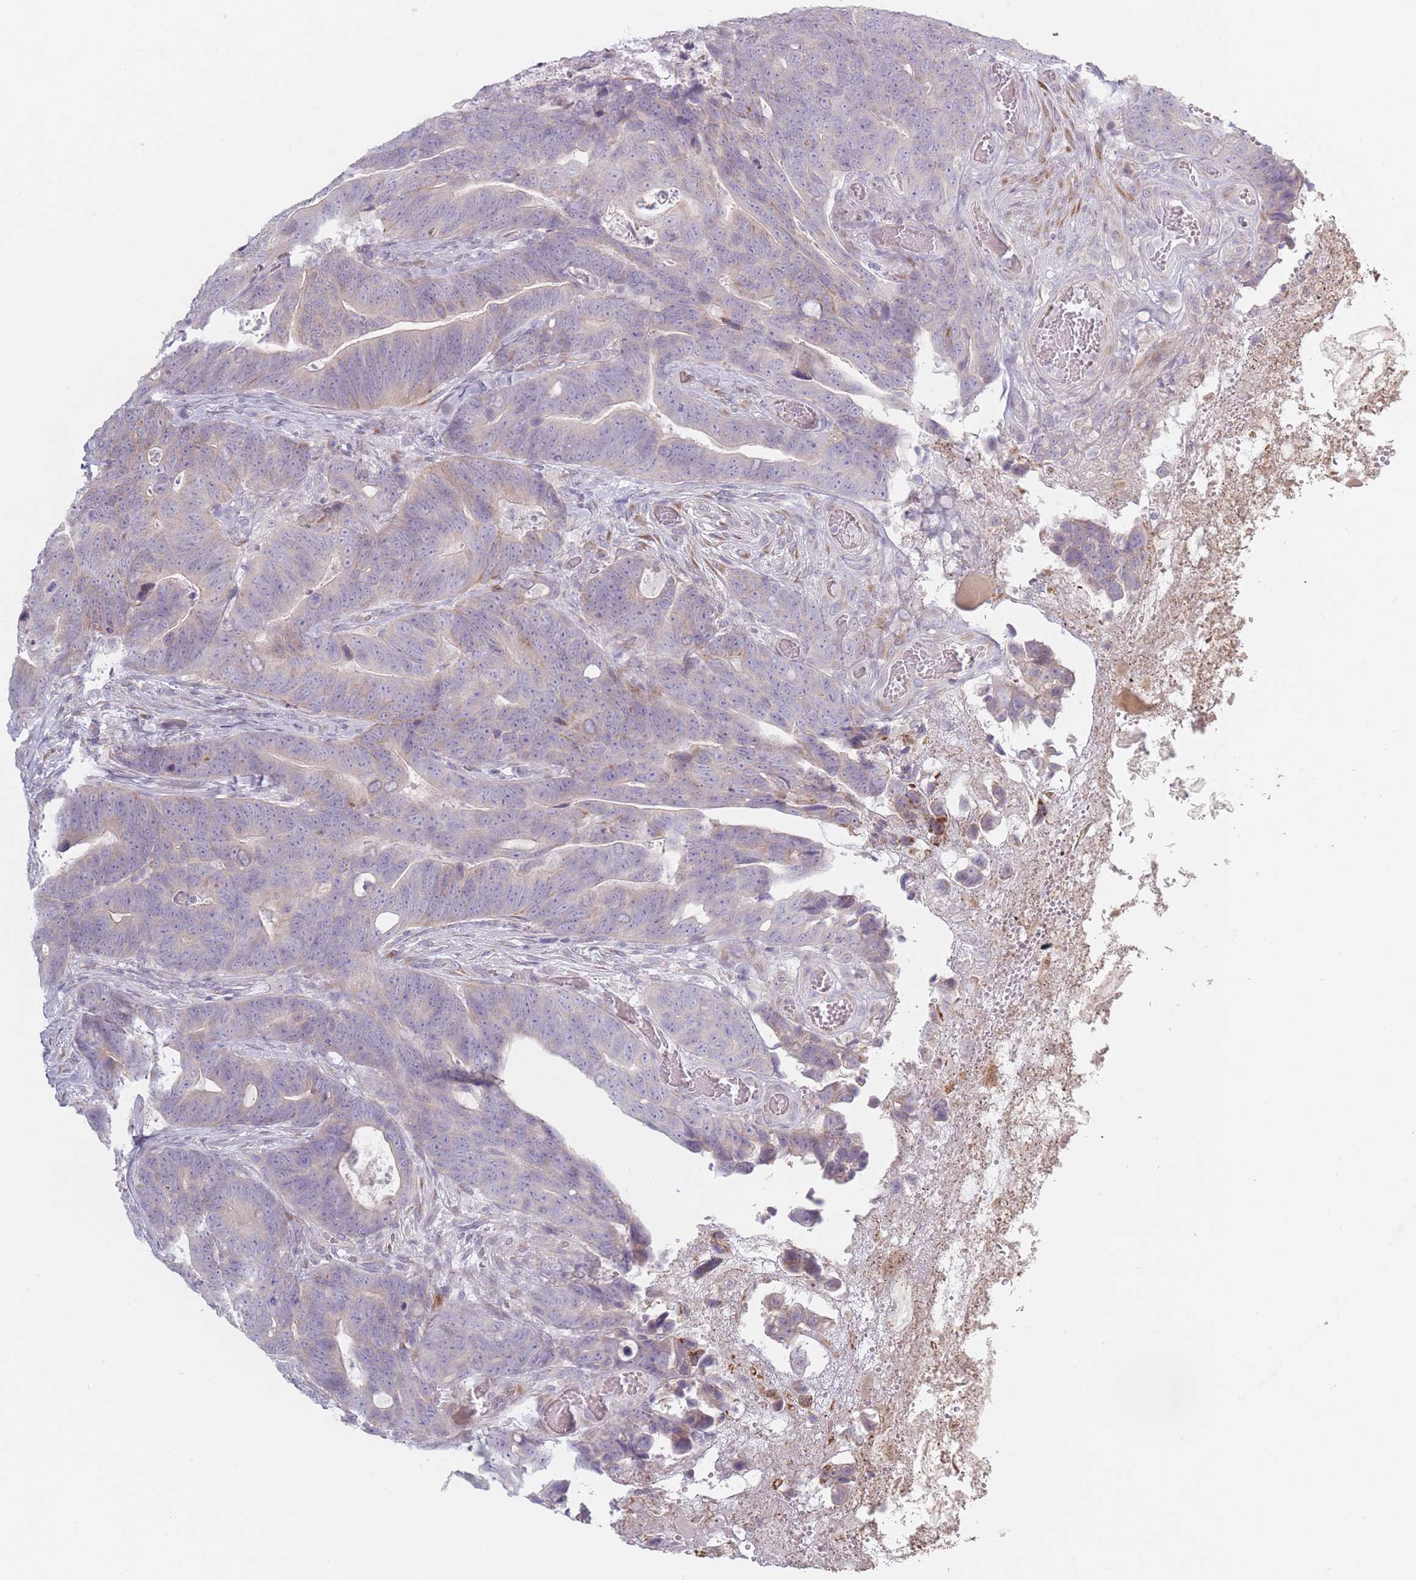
{"staining": {"intensity": "negative", "quantity": "none", "location": "none"}, "tissue": "colorectal cancer", "cell_type": "Tumor cells", "image_type": "cancer", "snomed": [{"axis": "morphology", "description": "Adenocarcinoma, NOS"}, {"axis": "topography", "description": "Colon"}], "caption": "Colorectal cancer (adenocarcinoma) was stained to show a protein in brown. There is no significant positivity in tumor cells.", "gene": "RASL10B", "patient": {"sex": "female", "age": 82}}